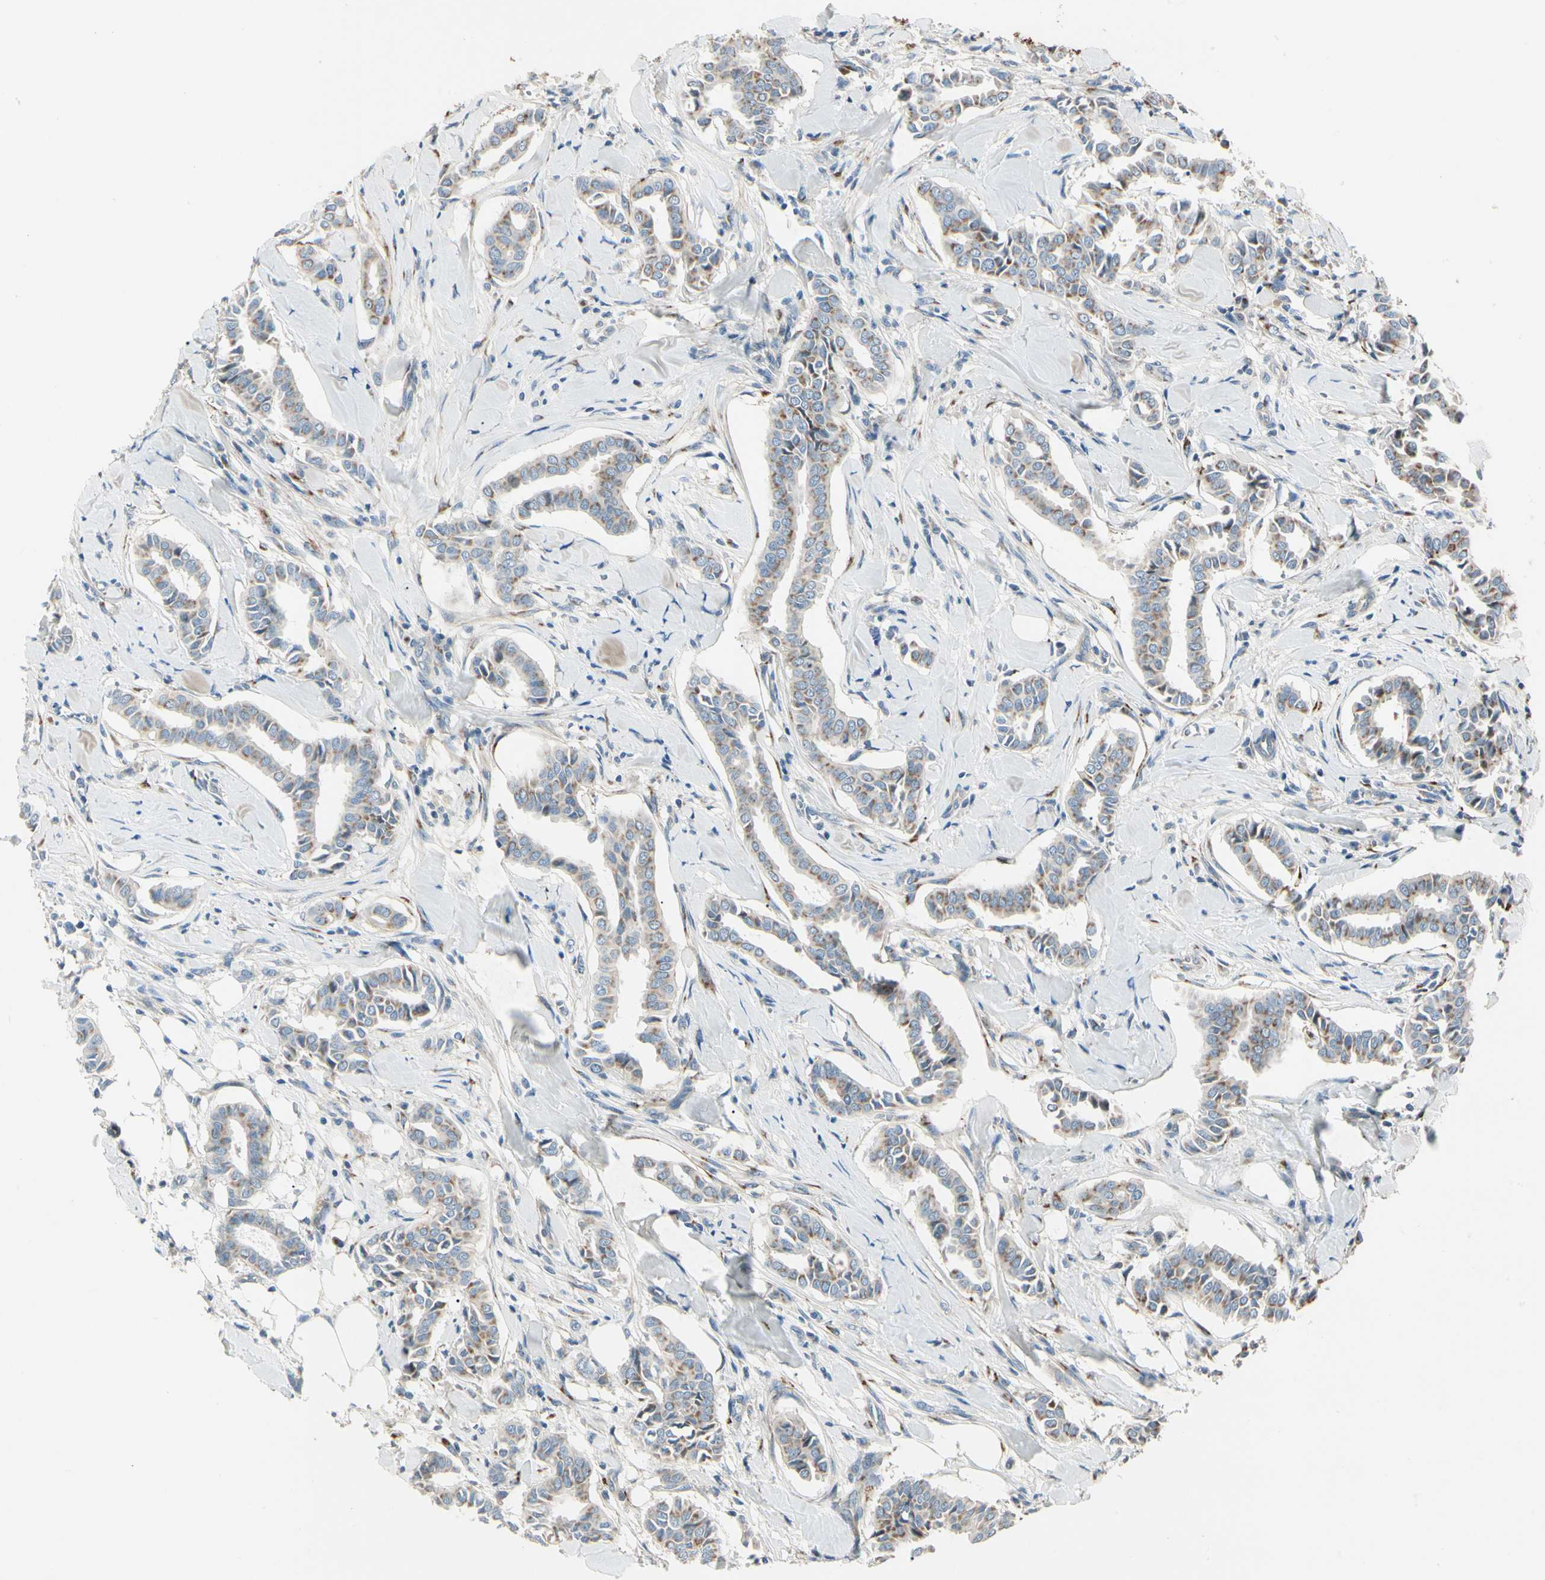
{"staining": {"intensity": "weak", "quantity": "25%-75%", "location": "cytoplasmic/membranous"}, "tissue": "head and neck cancer", "cell_type": "Tumor cells", "image_type": "cancer", "snomed": [{"axis": "morphology", "description": "Adenocarcinoma, NOS"}, {"axis": "topography", "description": "Salivary gland"}, {"axis": "topography", "description": "Head-Neck"}], "caption": "There is low levels of weak cytoplasmic/membranous staining in tumor cells of head and neck cancer, as demonstrated by immunohistochemical staining (brown color).", "gene": "ABCA3", "patient": {"sex": "female", "age": 59}}